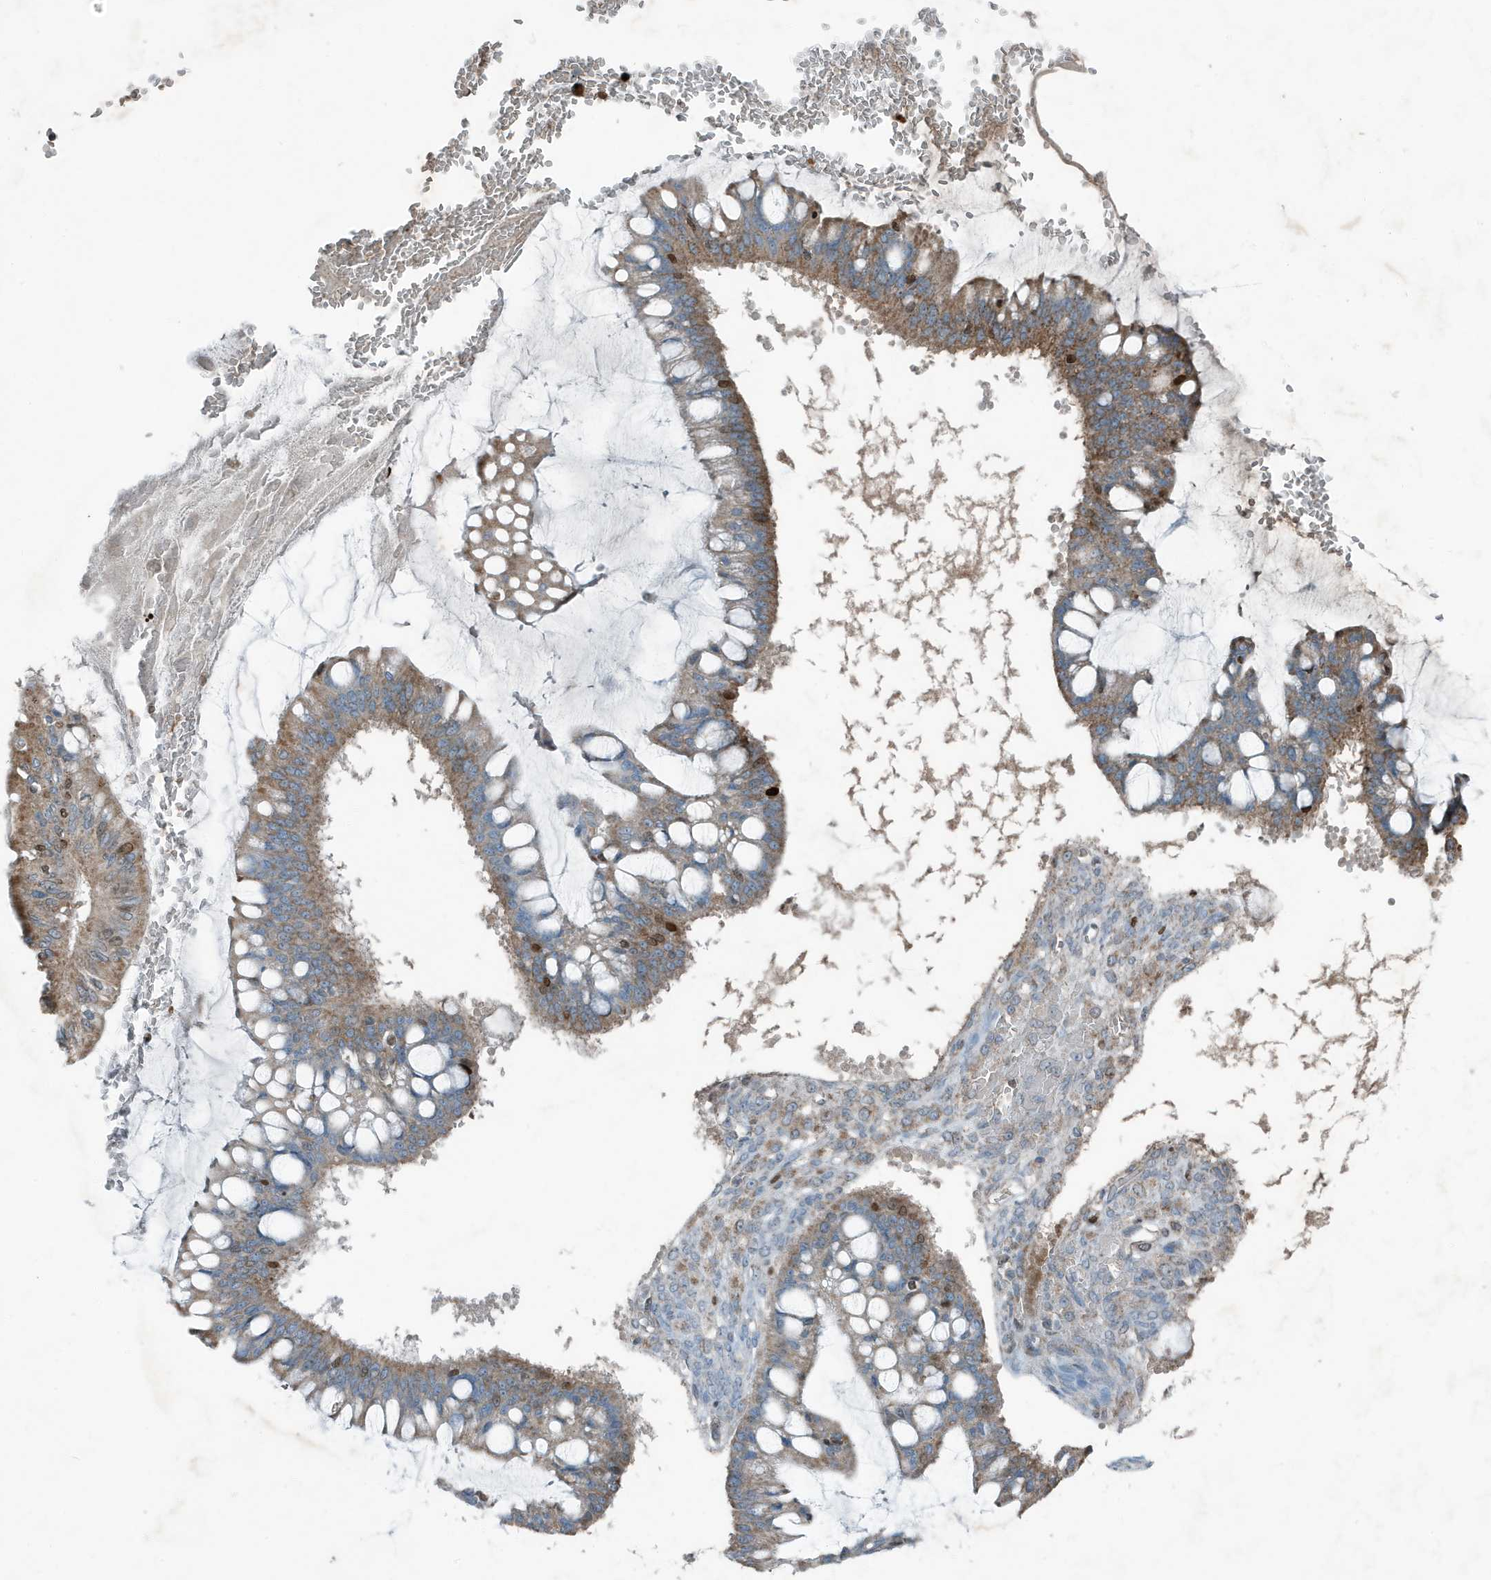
{"staining": {"intensity": "moderate", "quantity": "25%-75%", "location": "cytoplasmic/membranous"}, "tissue": "ovarian cancer", "cell_type": "Tumor cells", "image_type": "cancer", "snomed": [{"axis": "morphology", "description": "Cystadenocarcinoma, mucinous, NOS"}, {"axis": "topography", "description": "Ovary"}], "caption": "Protein expression analysis of human ovarian mucinous cystadenocarcinoma reveals moderate cytoplasmic/membranous positivity in about 25%-75% of tumor cells.", "gene": "MT-CYB", "patient": {"sex": "female", "age": 73}}